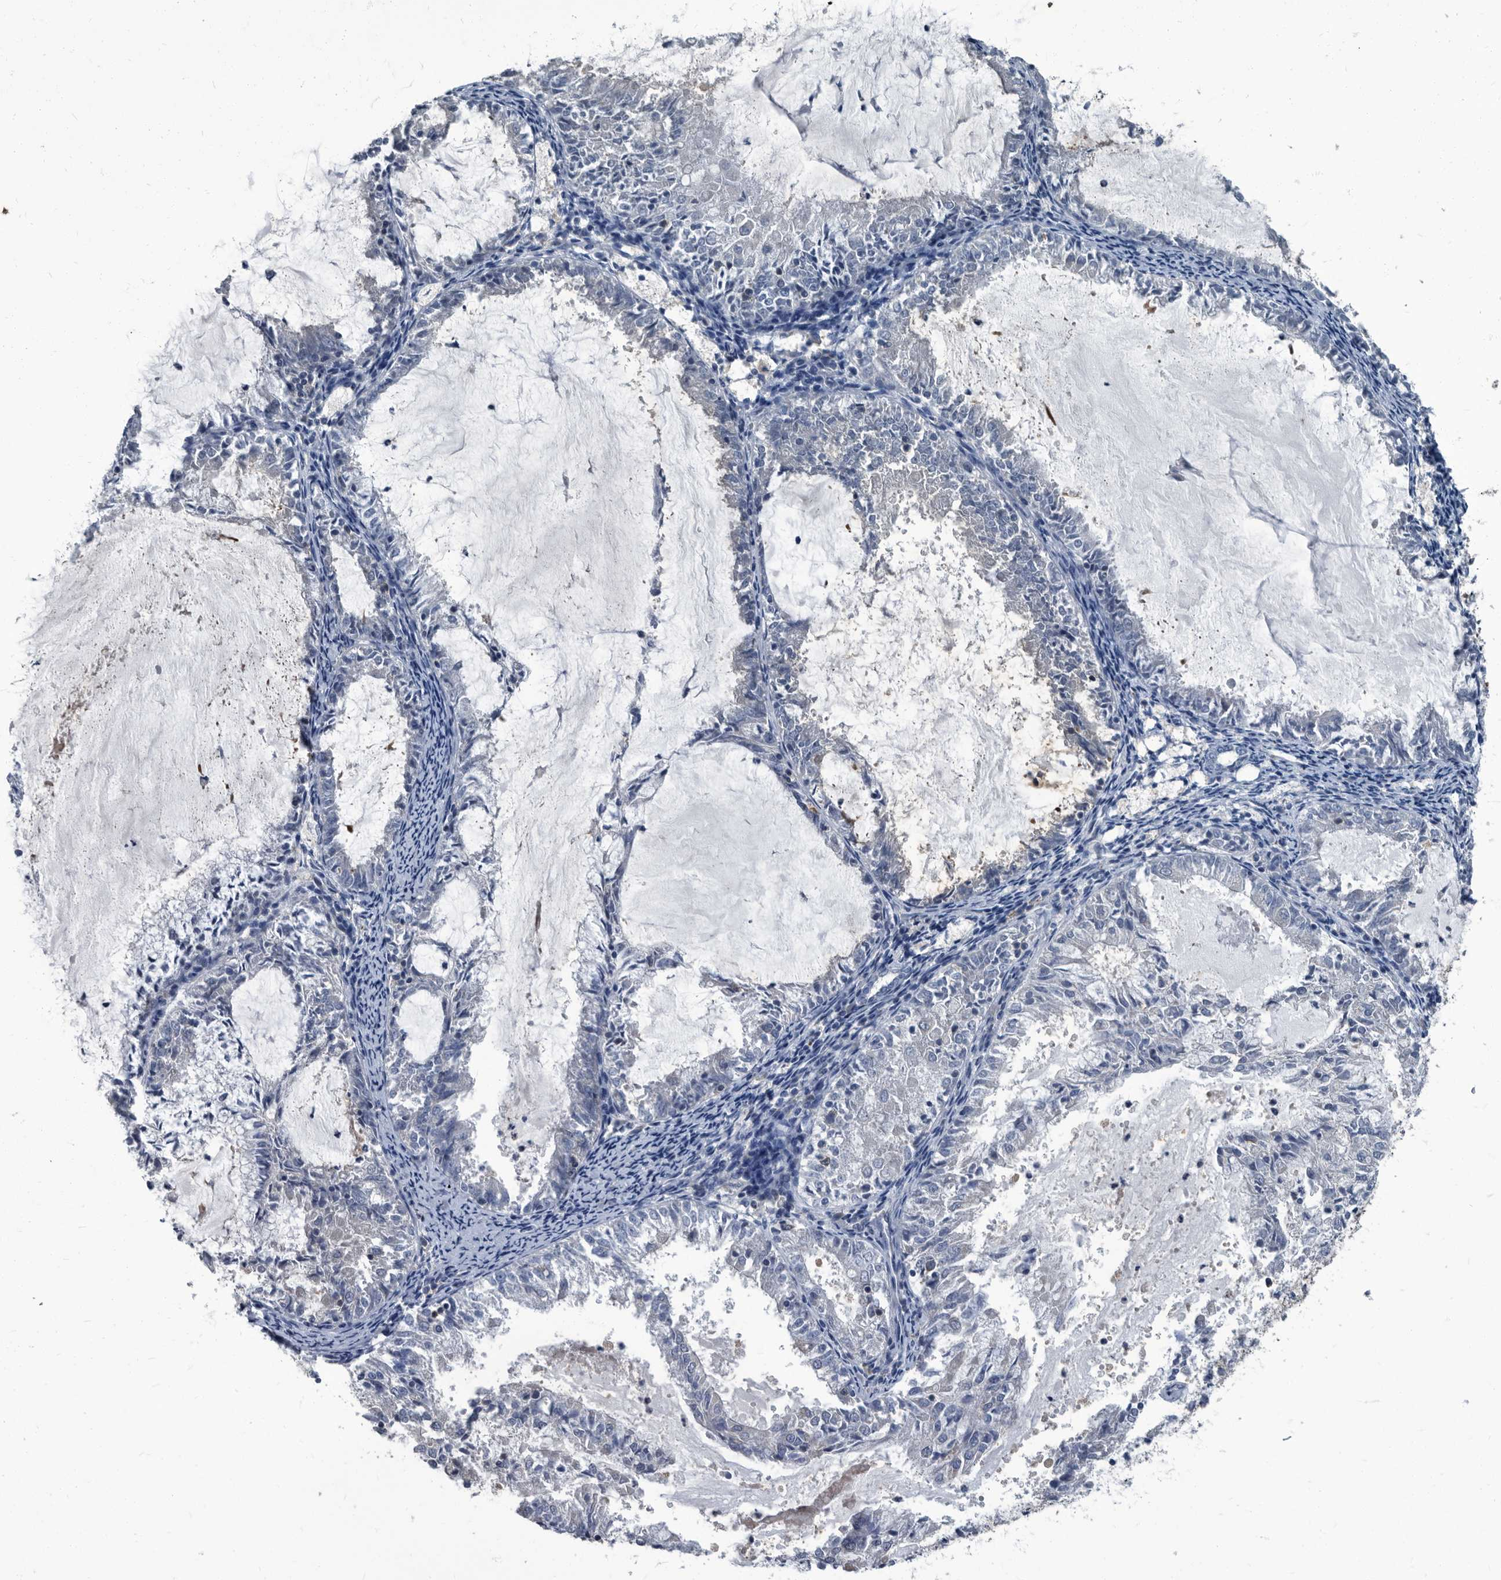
{"staining": {"intensity": "negative", "quantity": "none", "location": "none"}, "tissue": "endometrial cancer", "cell_type": "Tumor cells", "image_type": "cancer", "snomed": [{"axis": "morphology", "description": "Adenocarcinoma, NOS"}, {"axis": "topography", "description": "Endometrium"}], "caption": "IHC of human endometrial adenocarcinoma demonstrates no staining in tumor cells.", "gene": "CDV3", "patient": {"sex": "female", "age": 57}}